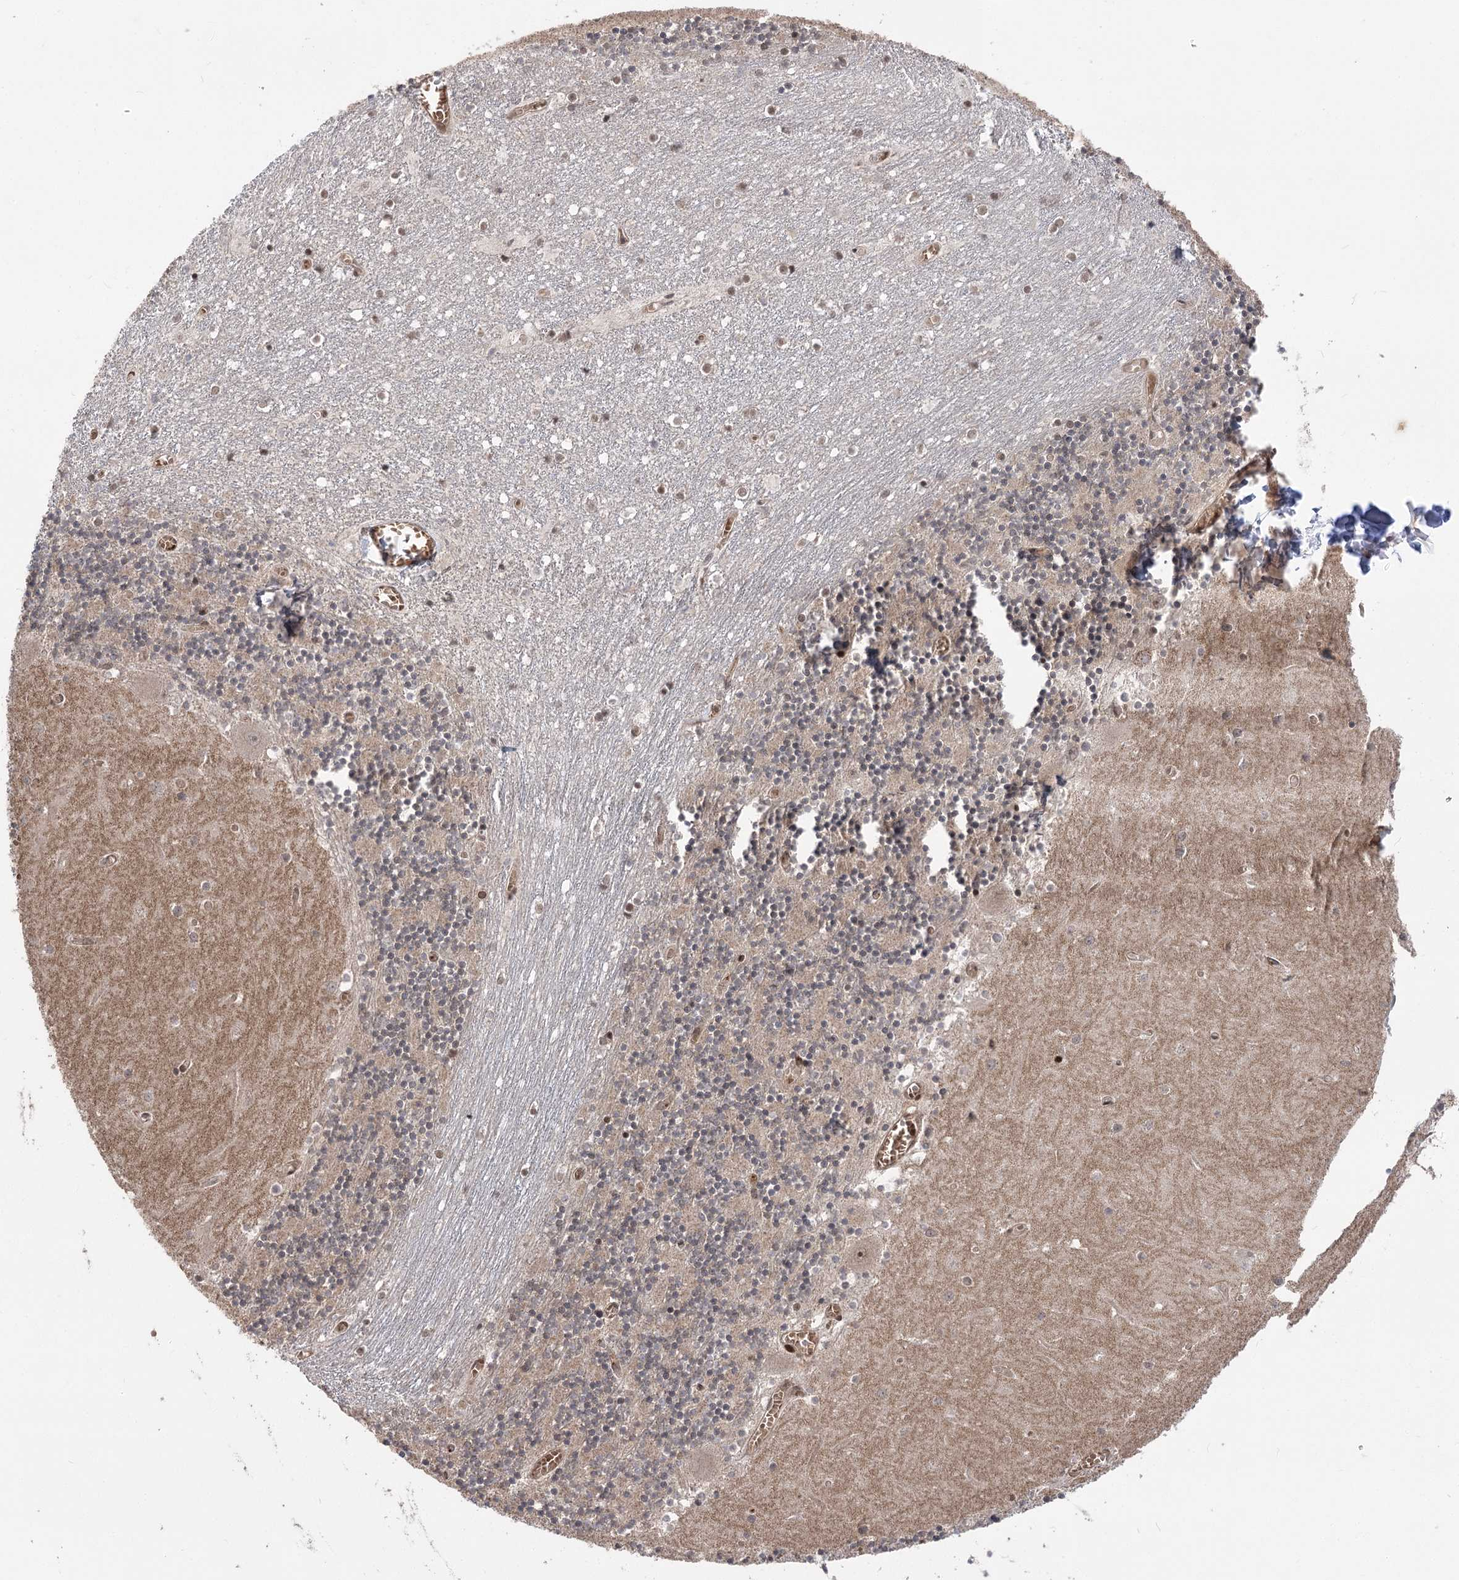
{"staining": {"intensity": "moderate", "quantity": "25%-75%", "location": "cytoplasmic/membranous"}, "tissue": "cerebellum", "cell_type": "Cells in granular layer", "image_type": "normal", "snomed": [{"axis": "morphology", "description": "Normal tissue, NOS"}, {"axis": "topography", "description": "Cerebellum"}], "caption": "Approximately 25%-75% of cells in granular layer in unremarkable human cerebellum reveal moderate cytoplasmic/membranous protein staining as visualized by brown immunohistochemical staining.", "gene": "TENM2", "patient": {"sex": "female", "age": 28}}